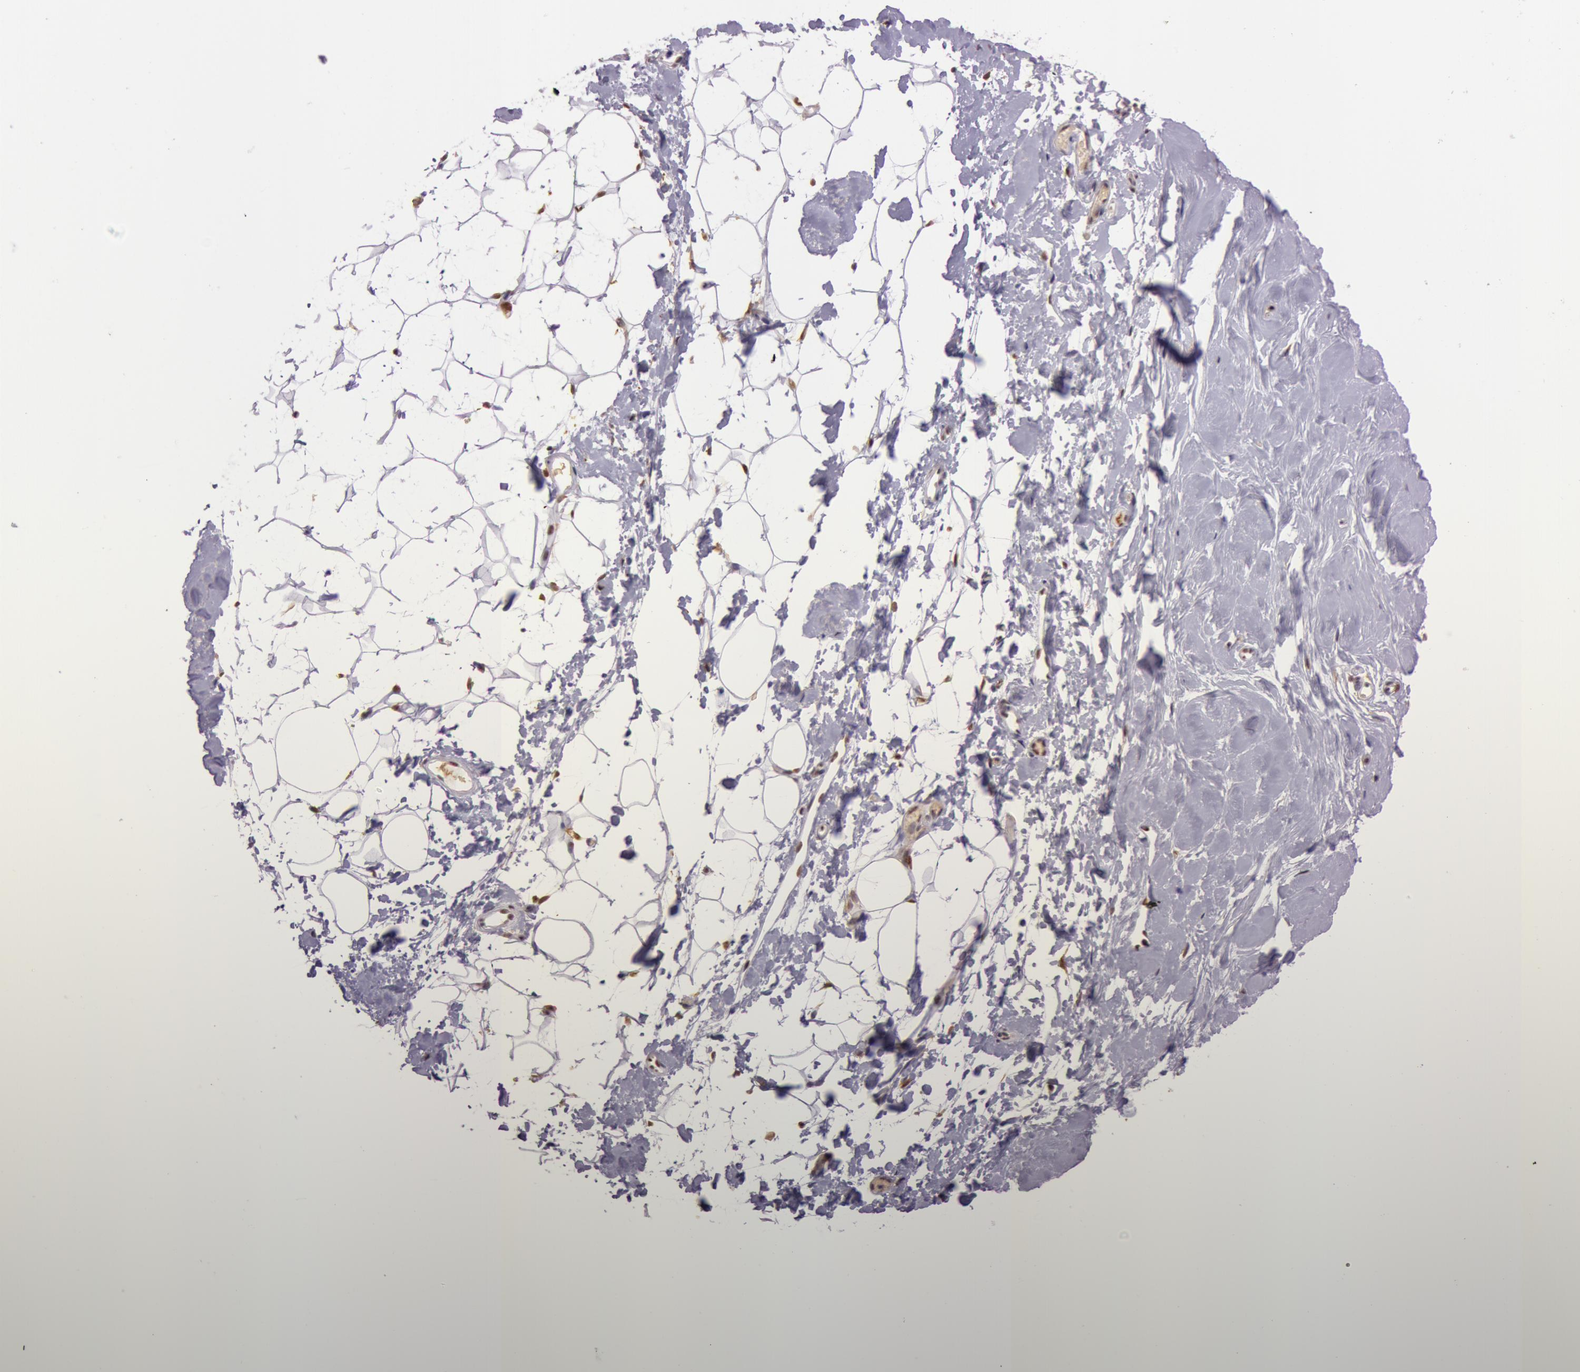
{"staining": {"intensity": "moderate", "quantity": ">75%", "location": "nuclear"}, "tissue": "adipose tissue", "cell_type": "Adipocytes", "image_type": "normal", "snomed": [{"axis": "morphology", "description": "Normal tissue, NOS"}, {"axis": "morphology", "description": "Fibrosis, NOS"}, {"axis": "topography", "description": "Breast"}], "caption": "An image of human adipose tissue stained for a protein exhibits moderate nuclear brown staining in adipocytes. (Brightfield microscopy of DAB IHC at high magnification).", "gene": "NBN", "patient": {"sex": "female", "age": 24}}